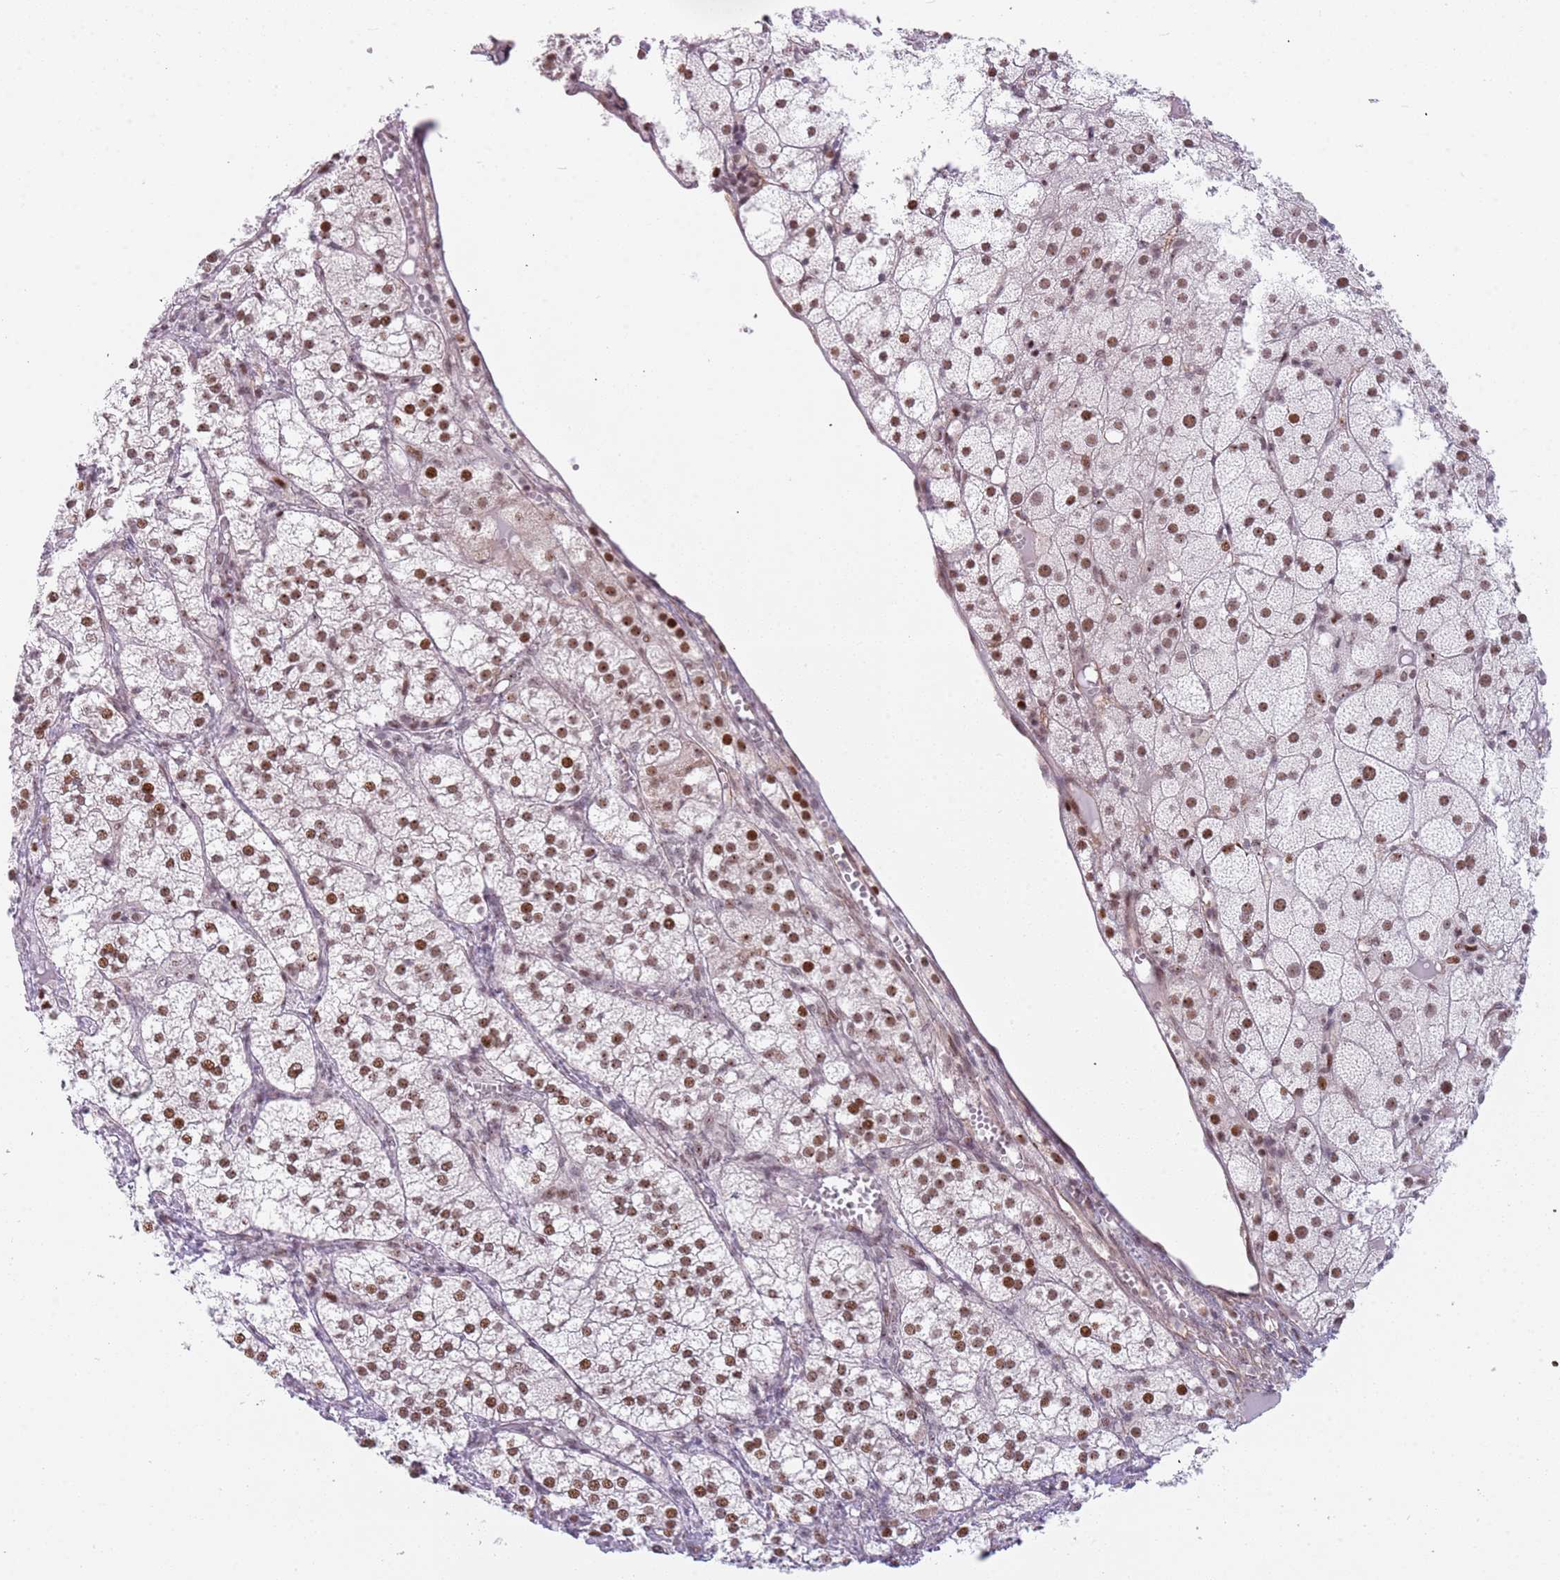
{"staining": {"intensity": "strong", "quantity": ">75%", "location": "nuclear"}, "tissue": "adrenal gland", "cell_type": "Glandular cells", "image_type": "normal", "snomed": [{"axis": "morphology", "description": "Normal tissue, NOS"}, {"axis": "topography", "description": "Adrenal gland"}], "caption": "This micrograph displays immunohistochemistry (IHC) staining of normal adrenal gland, with high strong nuclear positivity in about >75% of glandular cells.", "gene": "LRMDA", "patient": {"sex": "female", "age": 61}}